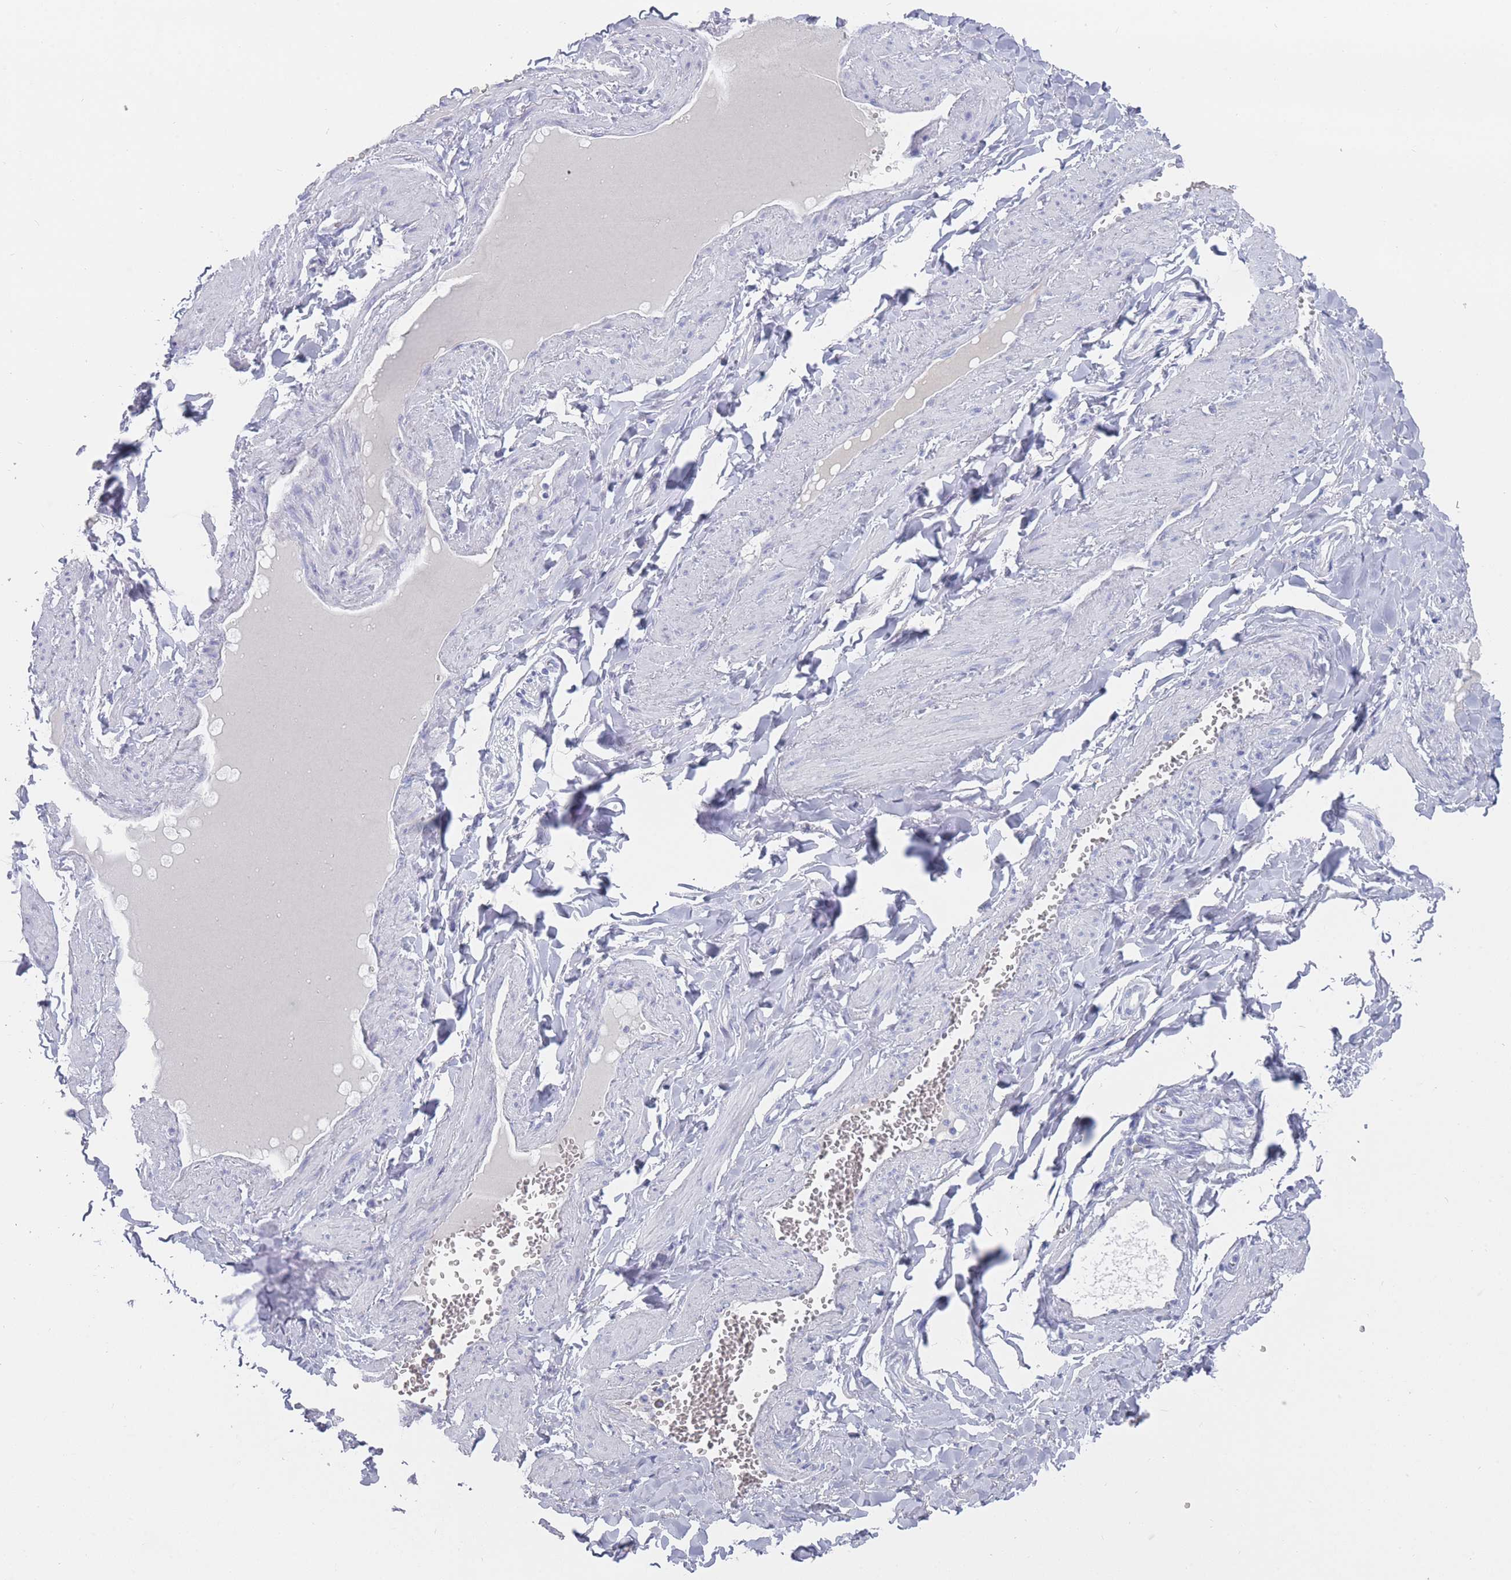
{"staining": {"intensity": "negative", "quantity": "none", "location": "none"}, "tissue": "adipose tissue", "cell_type": "Adipocytes", "image_type": "normal", "snomed": [{"axis": "morphology", "description": "Normal tissue, NOS"}, {"axis": "topography", "description": "Soft tissue"}, {"axis": "topography", "description": "Adipose tissue"}, {"axis": "topography", "description": "Vascular tissue"}, {"axis": "topography", "description": "Peripheral nerve tissue"}], "caption": "Immunohistochemical staining of unremarkable human adipose tissue reveals no significant expression in adipocytes.", "gene": "ST8SIA5", "patient": {"sex": "male", "age": 46}}